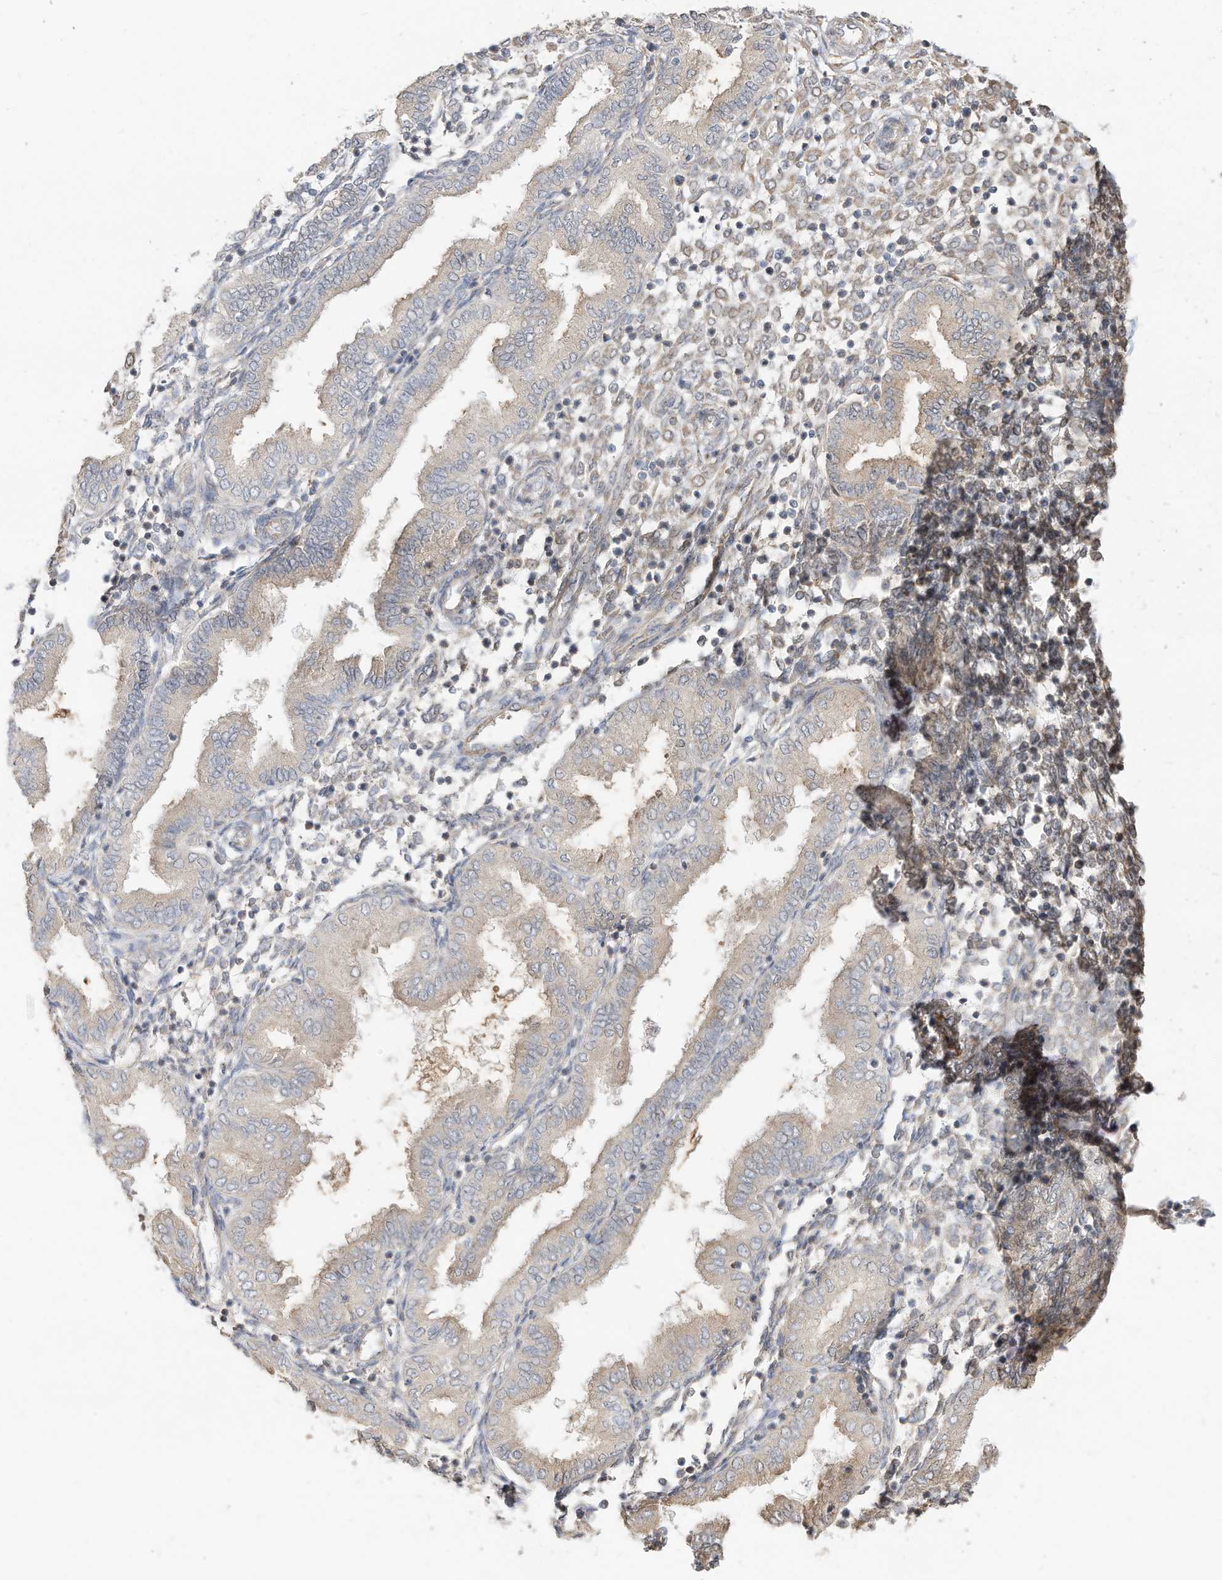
{"staining": {"intensity": "weak", "quantity": "<25%", "location": "cytoplasmic/membranous"}, "tissue": "endometrium", "cell_type": "Cells in endometrial stroma", "image_type": "normal", "snomed": [{"axis": "morphology", "description": "Normal tissue, NOS"}, {"axis": "topography", "description": "Endometrium"}], "caption": "Immunohistochemical staining of unremarkable endometrium exhibits no significant expression in cells in endometrial stroma. (Stains: DAB (3,3'-diaminobenzidine) immunohistochemistry with hematoxylin counter stain, Microscopy: brightfield microscopy at high magnification).", "gene": "CAGE1", "patient": {"sex": "female", "age": 53}}